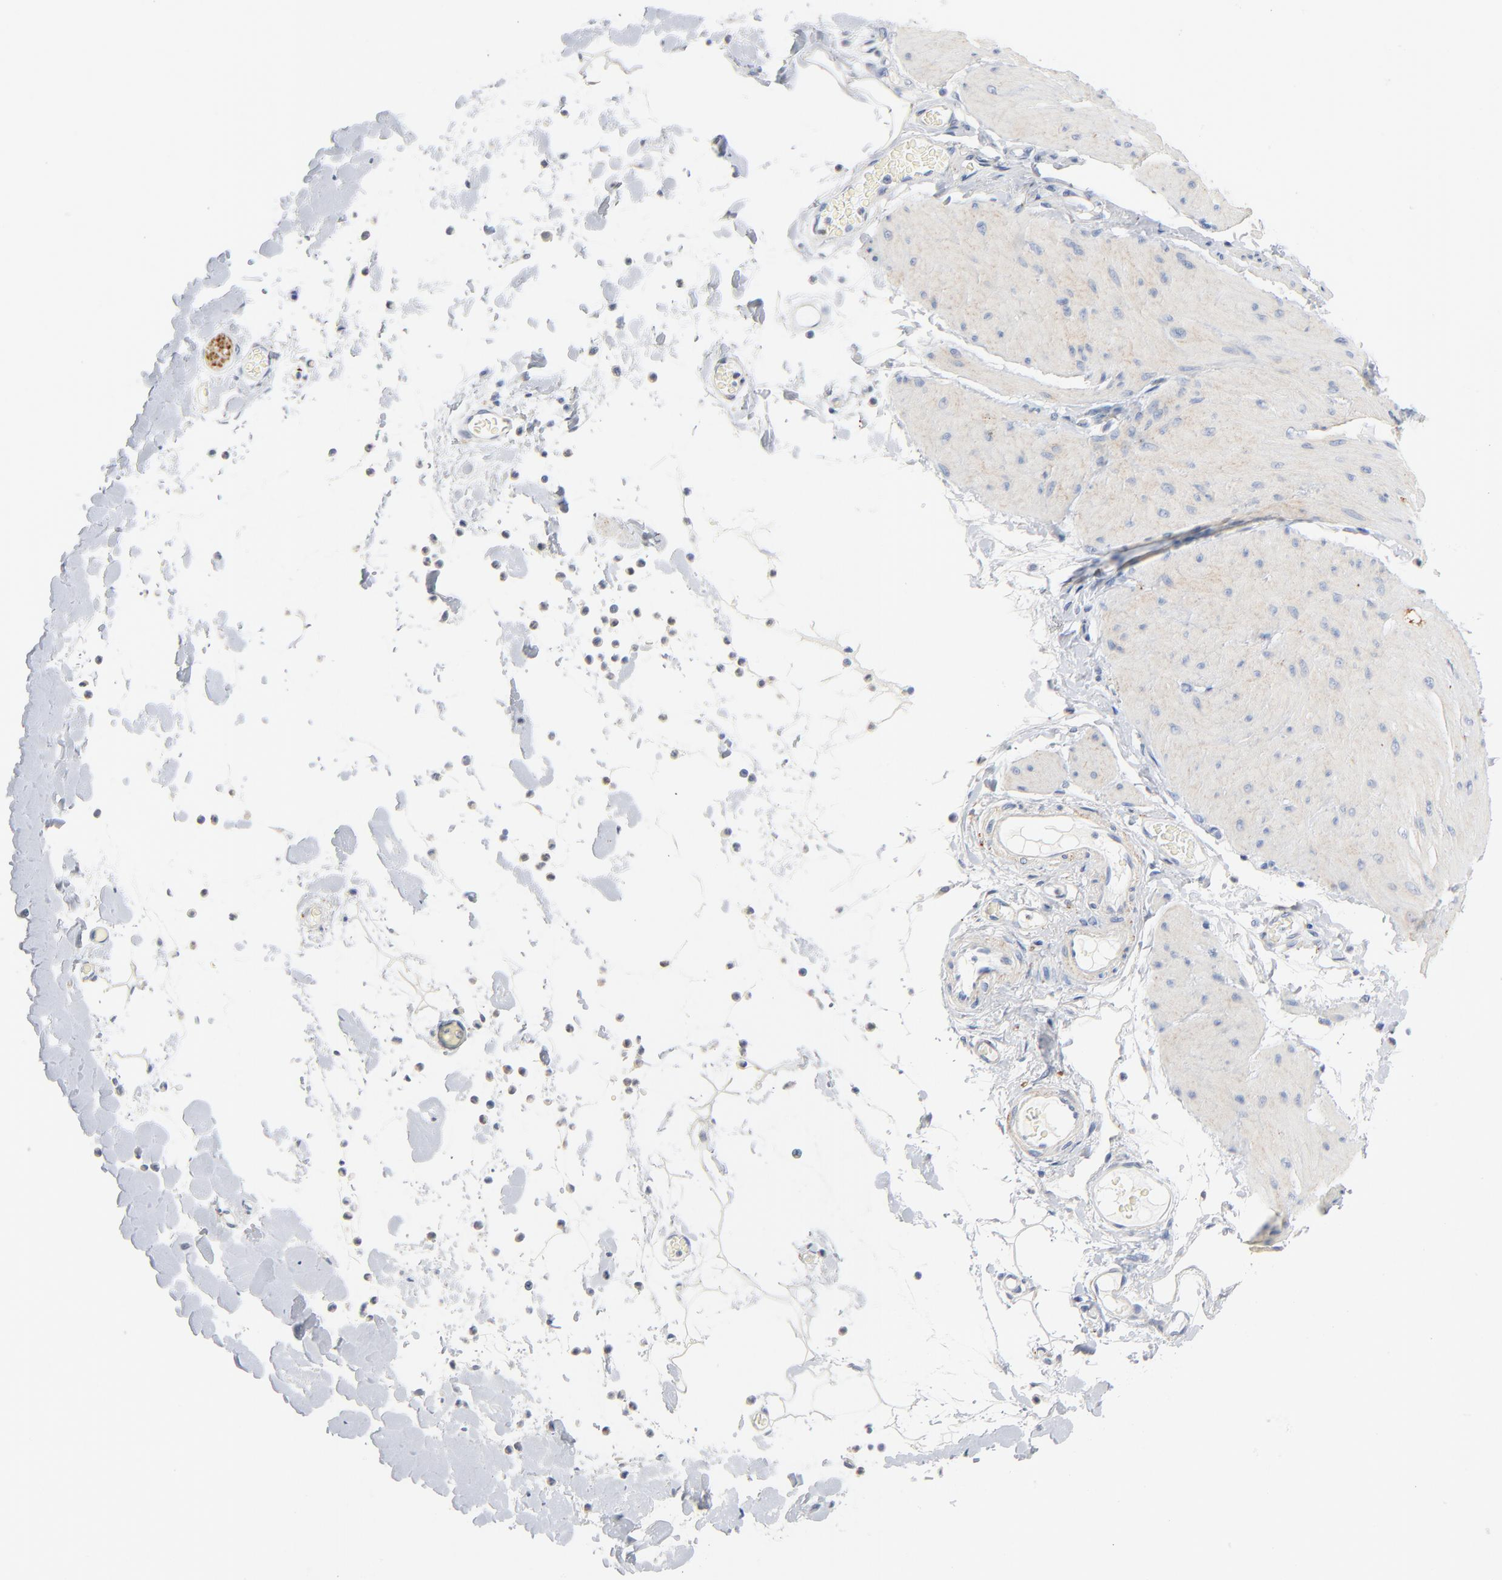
{"staining": {"intensity": "negative", "quantity": "none", "location": "none"}, "tissue": "smooth muscle", "cell_type": "Smooth muscle cells", "image_type": "normal", "snomed": [{"axis": "morphology", "description": "Normal tissue, NOS"}, {"axis": "topography", "description": "Smooth muscle"}, {"axis": "topography", "description": "Colon"}], "caption": "Immunohistochemistry of unremarkable smooth muscle exhibits no expression in smooth muscle cells.", "gene": "IFT43", "patient": {"sex": "male", "age": 67}}